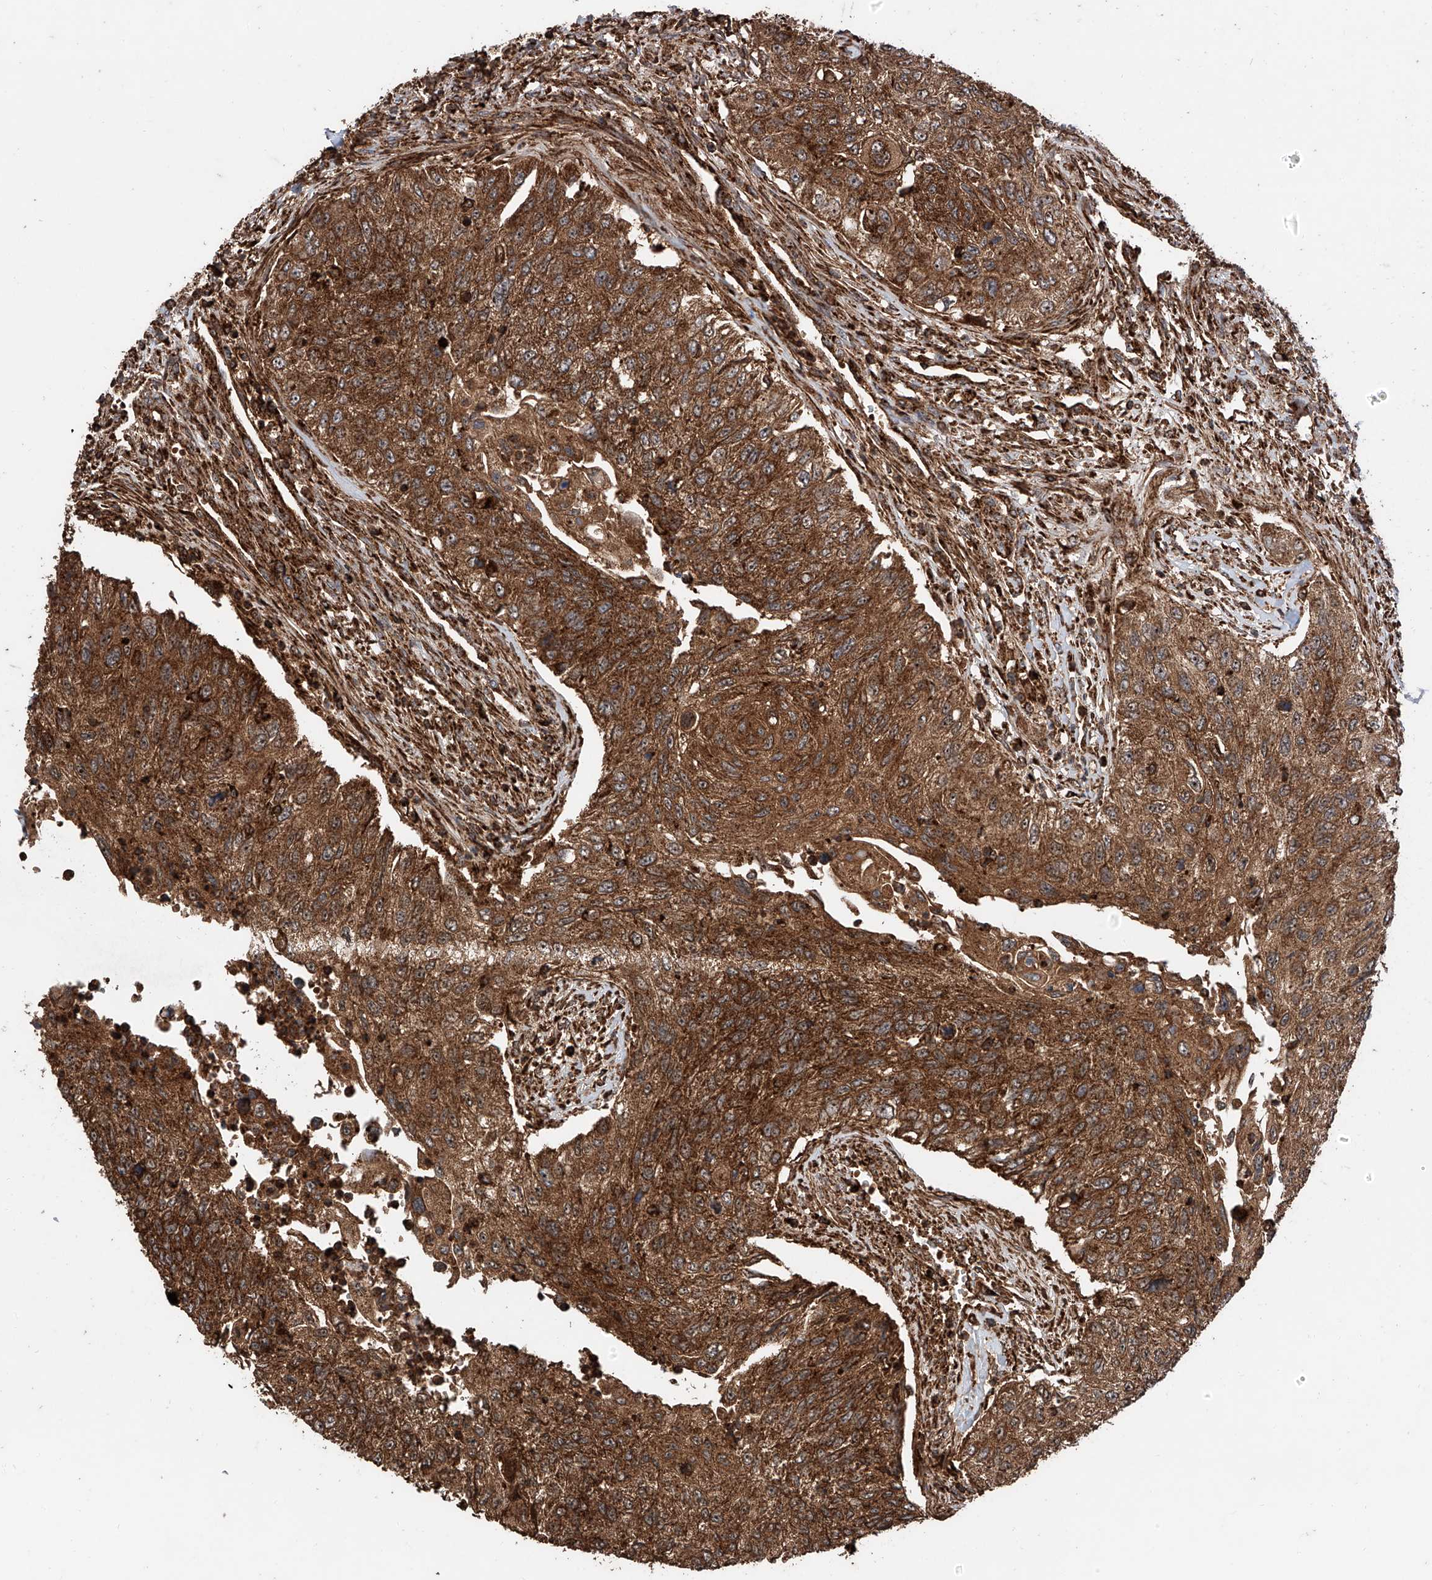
{"staining": {"intensity": "strong", "quantity": ">75%", "location": "cytoplasmic/membranous"}, "tissue": "urothelial cancer", "cell_type": "Tumor cells", "image_type": "cancer", "snomed": [{"axis": "morphology", "description": "Urothelial carcinoma, High grade"}, {"axis": "topography", "description": "Urinary bladder"}], "caption": "IHC image of neoplastic tissue: urothelial carcinoma (high-grade) stained using immunohistochemistry demonstrates high levels of strong protein expression localized specifically in the cytoplasmic/membranous of tumor cells, appearing as a cytoplasmic/membranous brown color.", "gene": "PISD", "patient": {"sex": "female", "age": 60}}